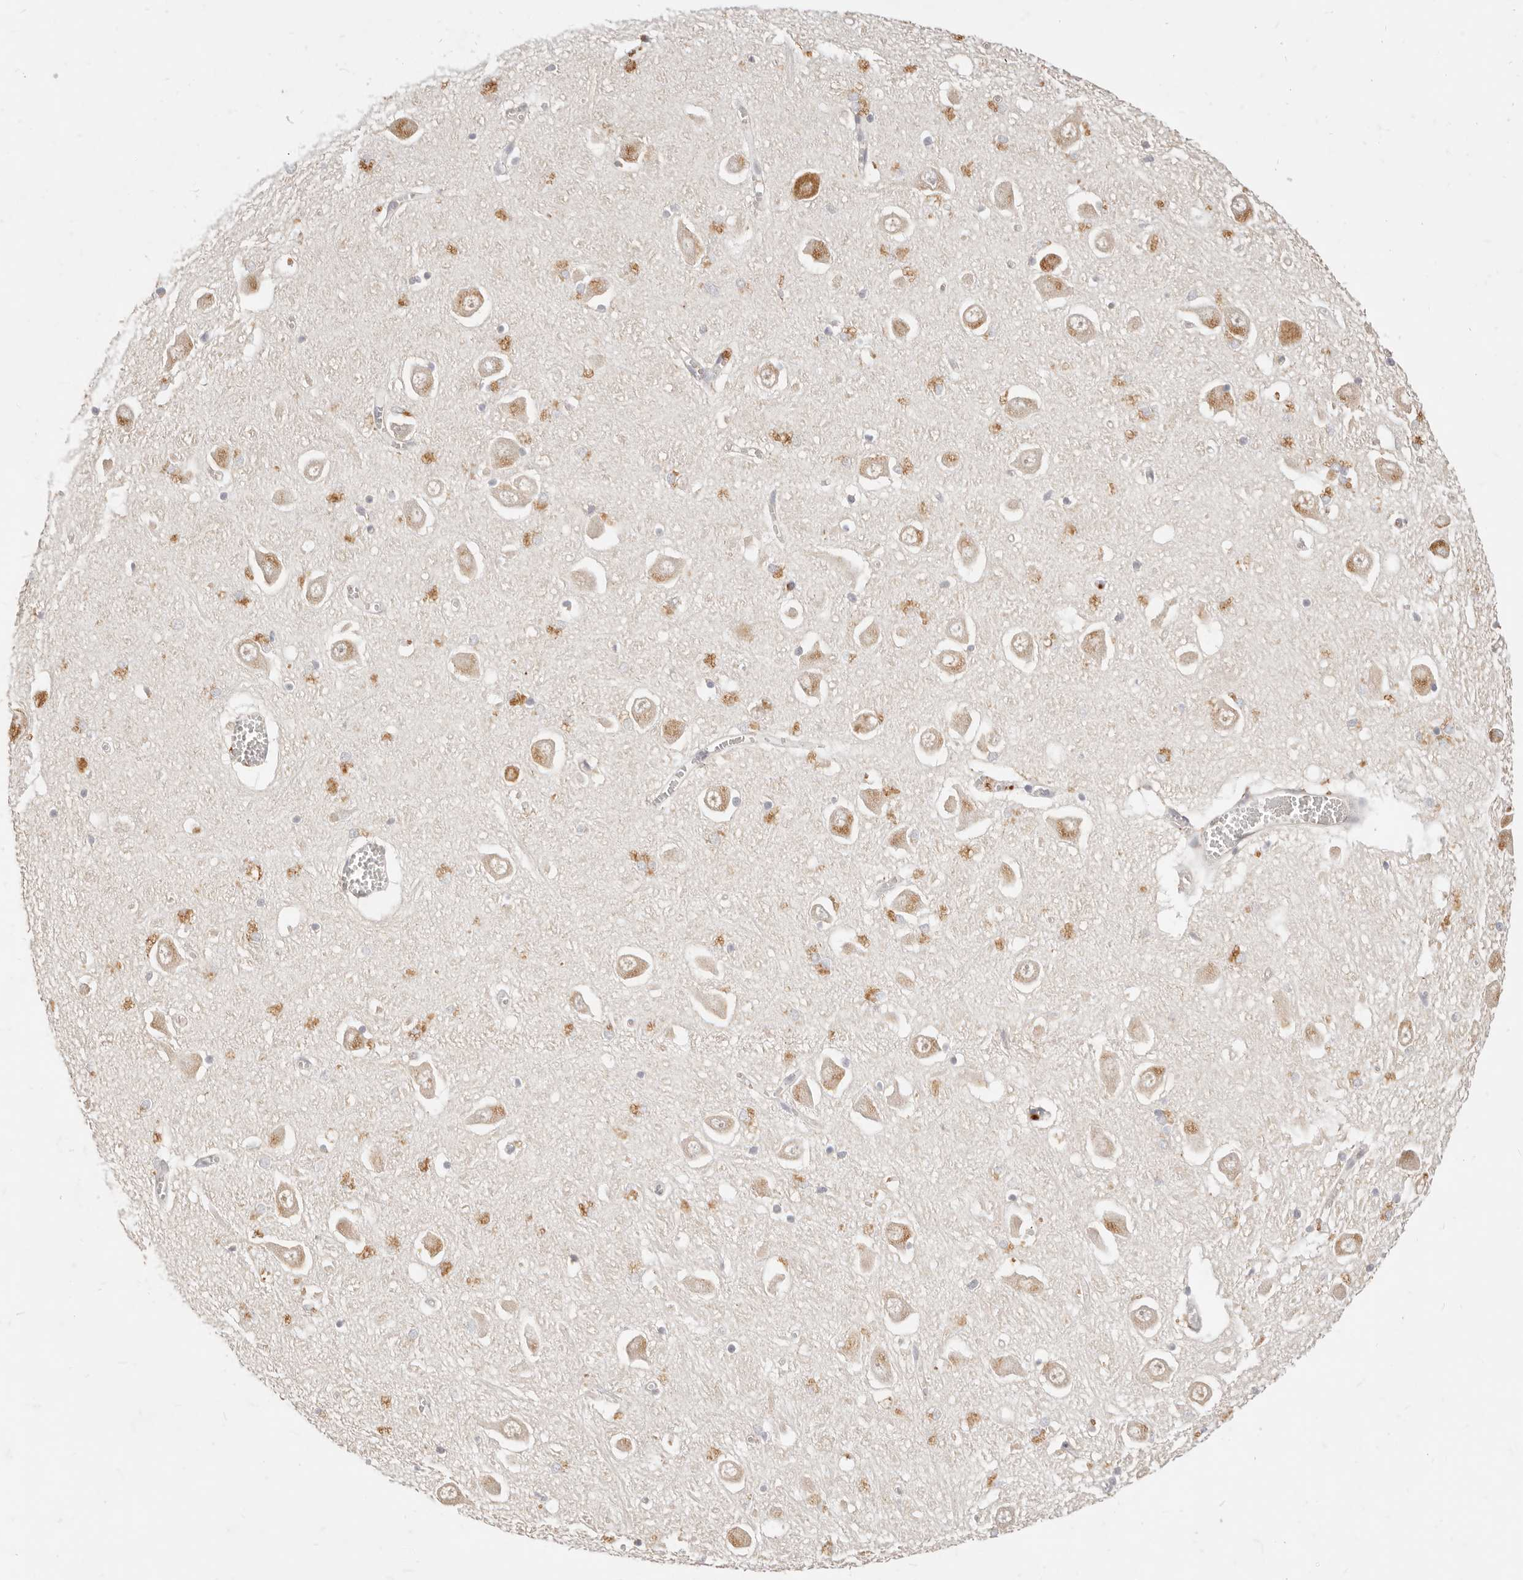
{"staining": {"intensity": "weak", "quantity": "25%-75%", "location": "cytoplasmic/membranous"}, "tissue": "hippocampus", "cell_type": "Glial cells", "image_type": "normal", "snomed": [{"axis": "morphology", "description": "Normal tissue, NOS"}, {"axis": "topography", "description": "Hippocampus"}], "caption": "Immunohistochemical staining of unremarkable human hippocampus displays 25%-75% levels of weak cytoplasmic/membranous protein expression in about 25%-75% of glial cells.", "gene": "TMTC2", "patient": {"sex": "male", "age": 70}}